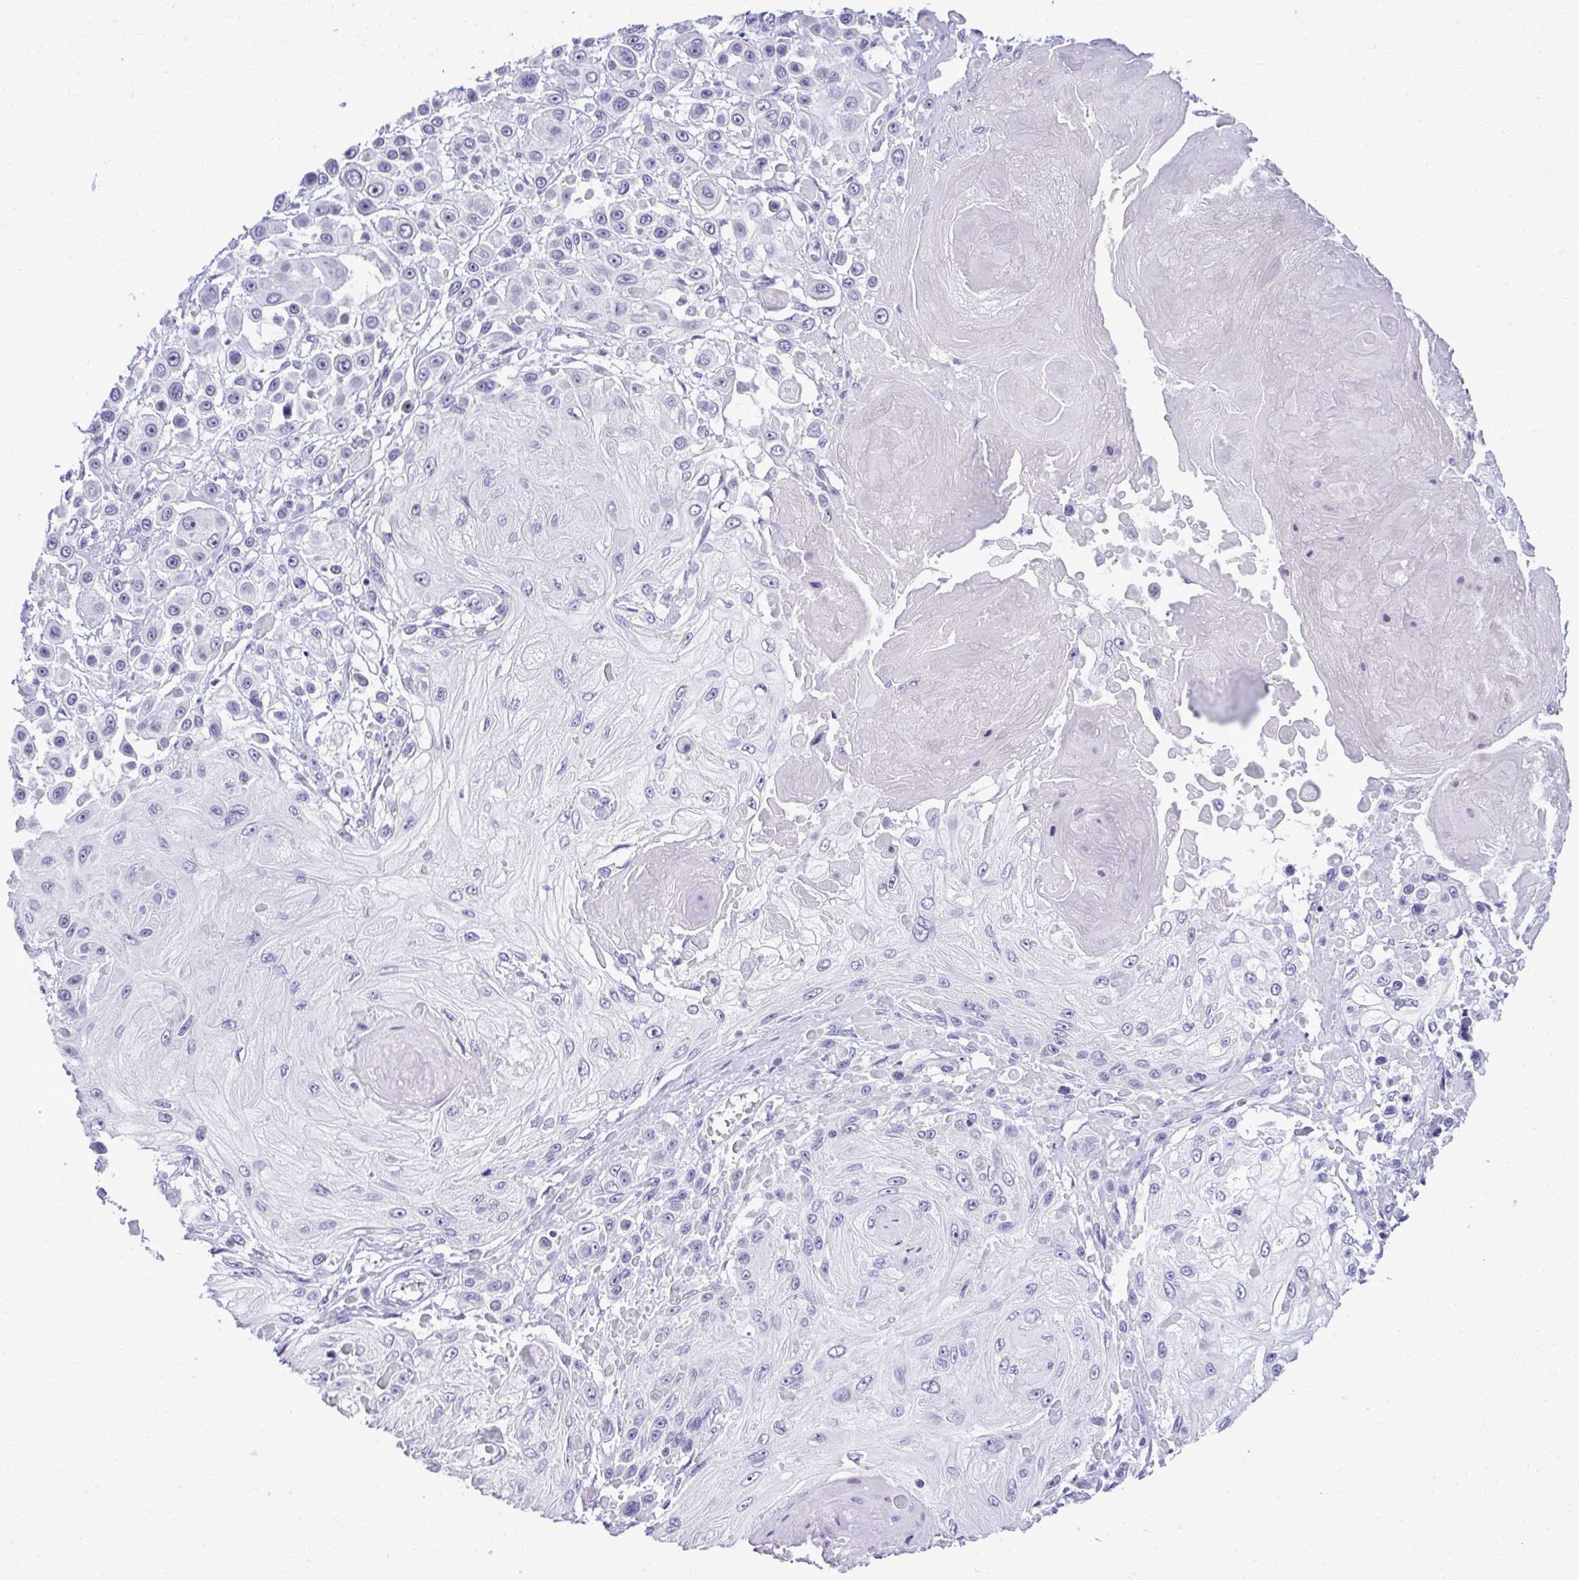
{"staining": {"intensity": "negative", "quantity": "none", "location": "none"}, "tissue": "skin cancer", "cell_type": "Tumor cells", "image_type": "cancer", "snomed": [{"axis": "morphology", "description": "Squamous cell carcinoma, NOS"}, {"axis": "topography", "description": "Skin"}], "caption": "High magnification brightfield microscopy of squamous cell carcinoma (skin) stained with DAB (brown) and counterstained with hematoxylin (blue): tumor cells show no significant positivity. (DAB IHC, high magnification).", "gene": "PITPNM3", "patient": {"sex": "male", "age": 67}}